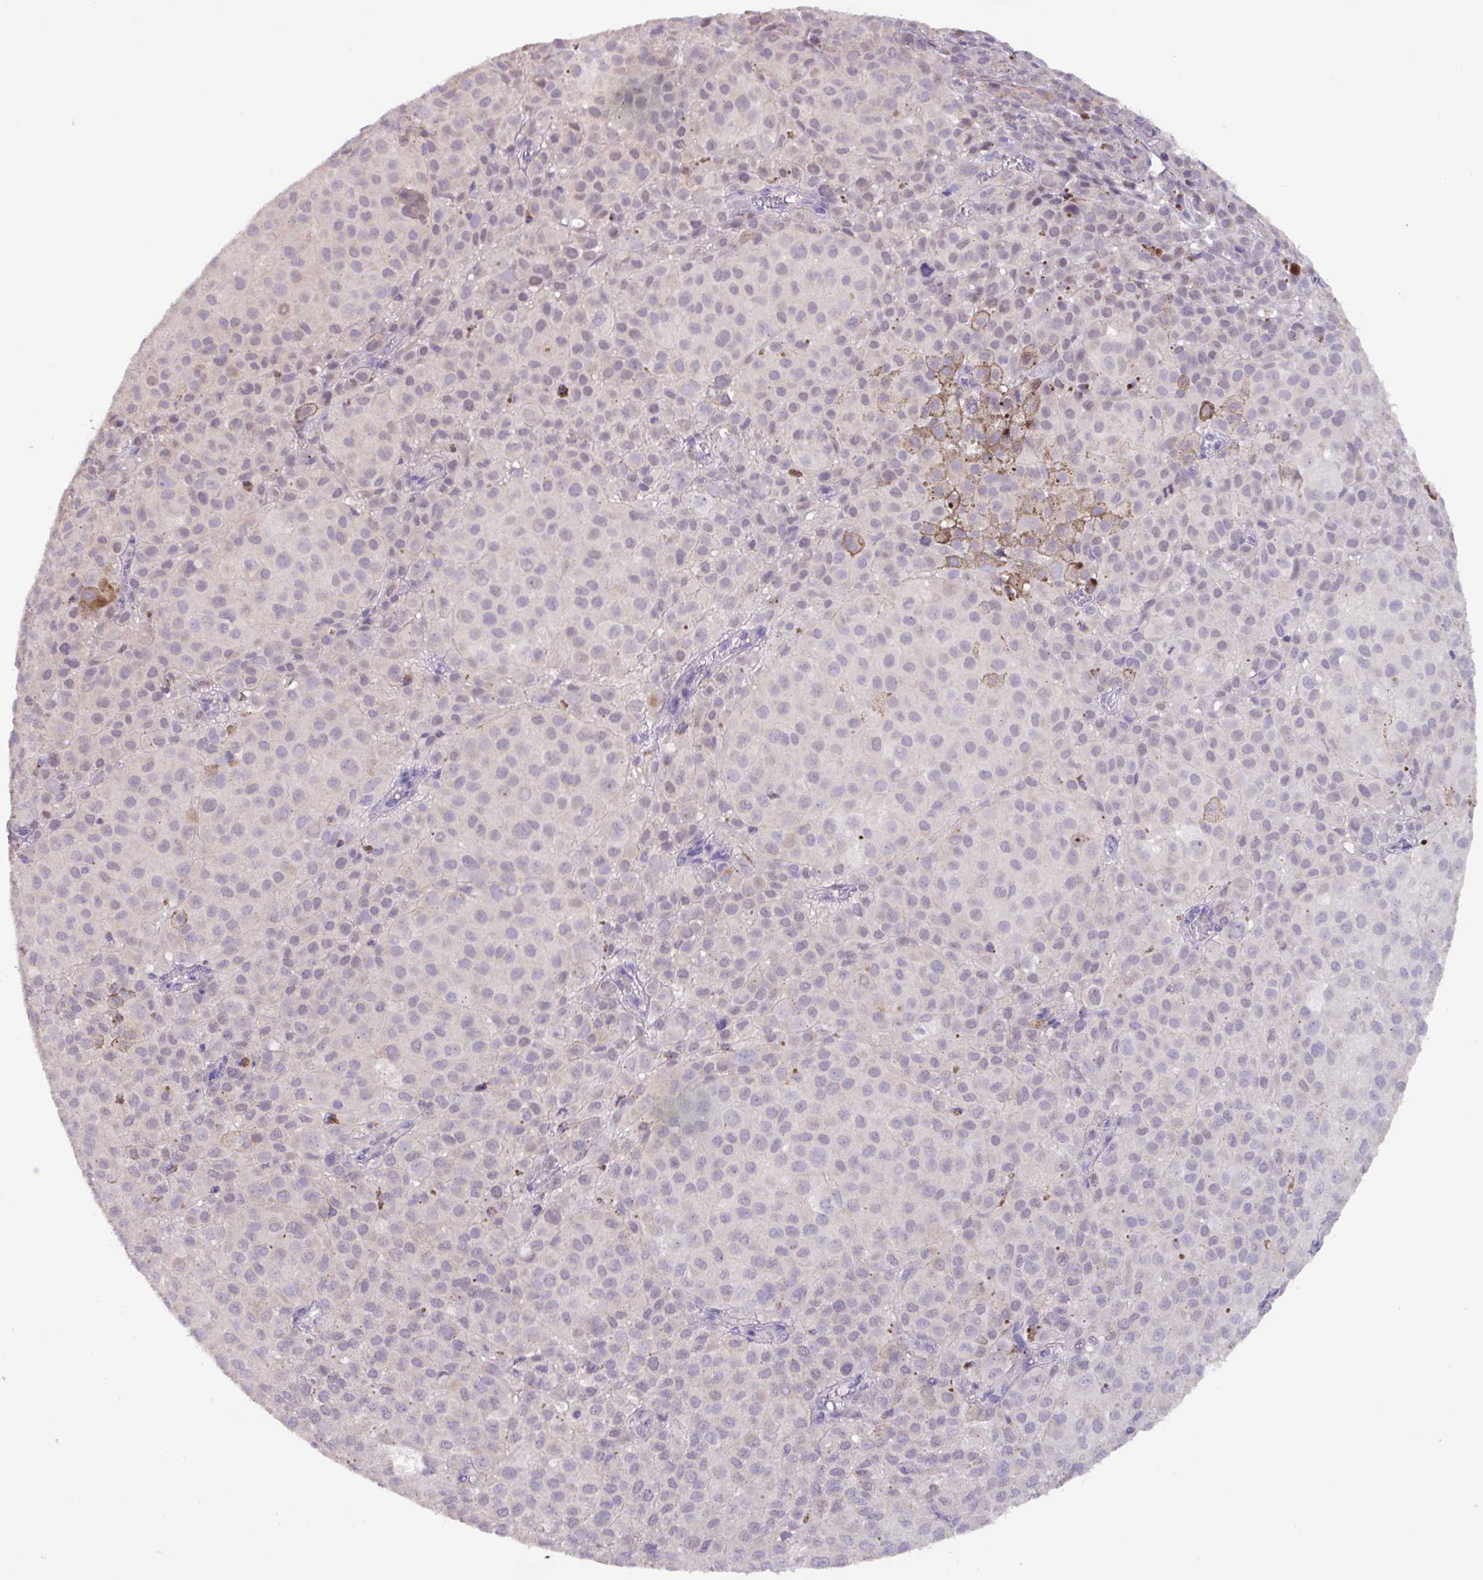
{"staining": {"intensity": "negative", "quantity": "none", "location": "none"}, "tissue": "melanoma", "cell_type": "Tumor cells", "image_type": "cancer", "snomed": [{"axis": "morphology", "description": "Malignant melanoma, NOS"}, {"axis": "topography", "description": "Skin"}], "caption": "This photomicrograph is of melanoma stained with IHC to label a protein in brown with the nuclei are counter-stained blue. There is no positivity in tumor cells. (Brightfield microscopy of DAB (3,3'-diaminobenzidine) immunohistochemistry at high magnification).", "gene": "PAX8", "patient": {"sex": "male", "age": 64}}